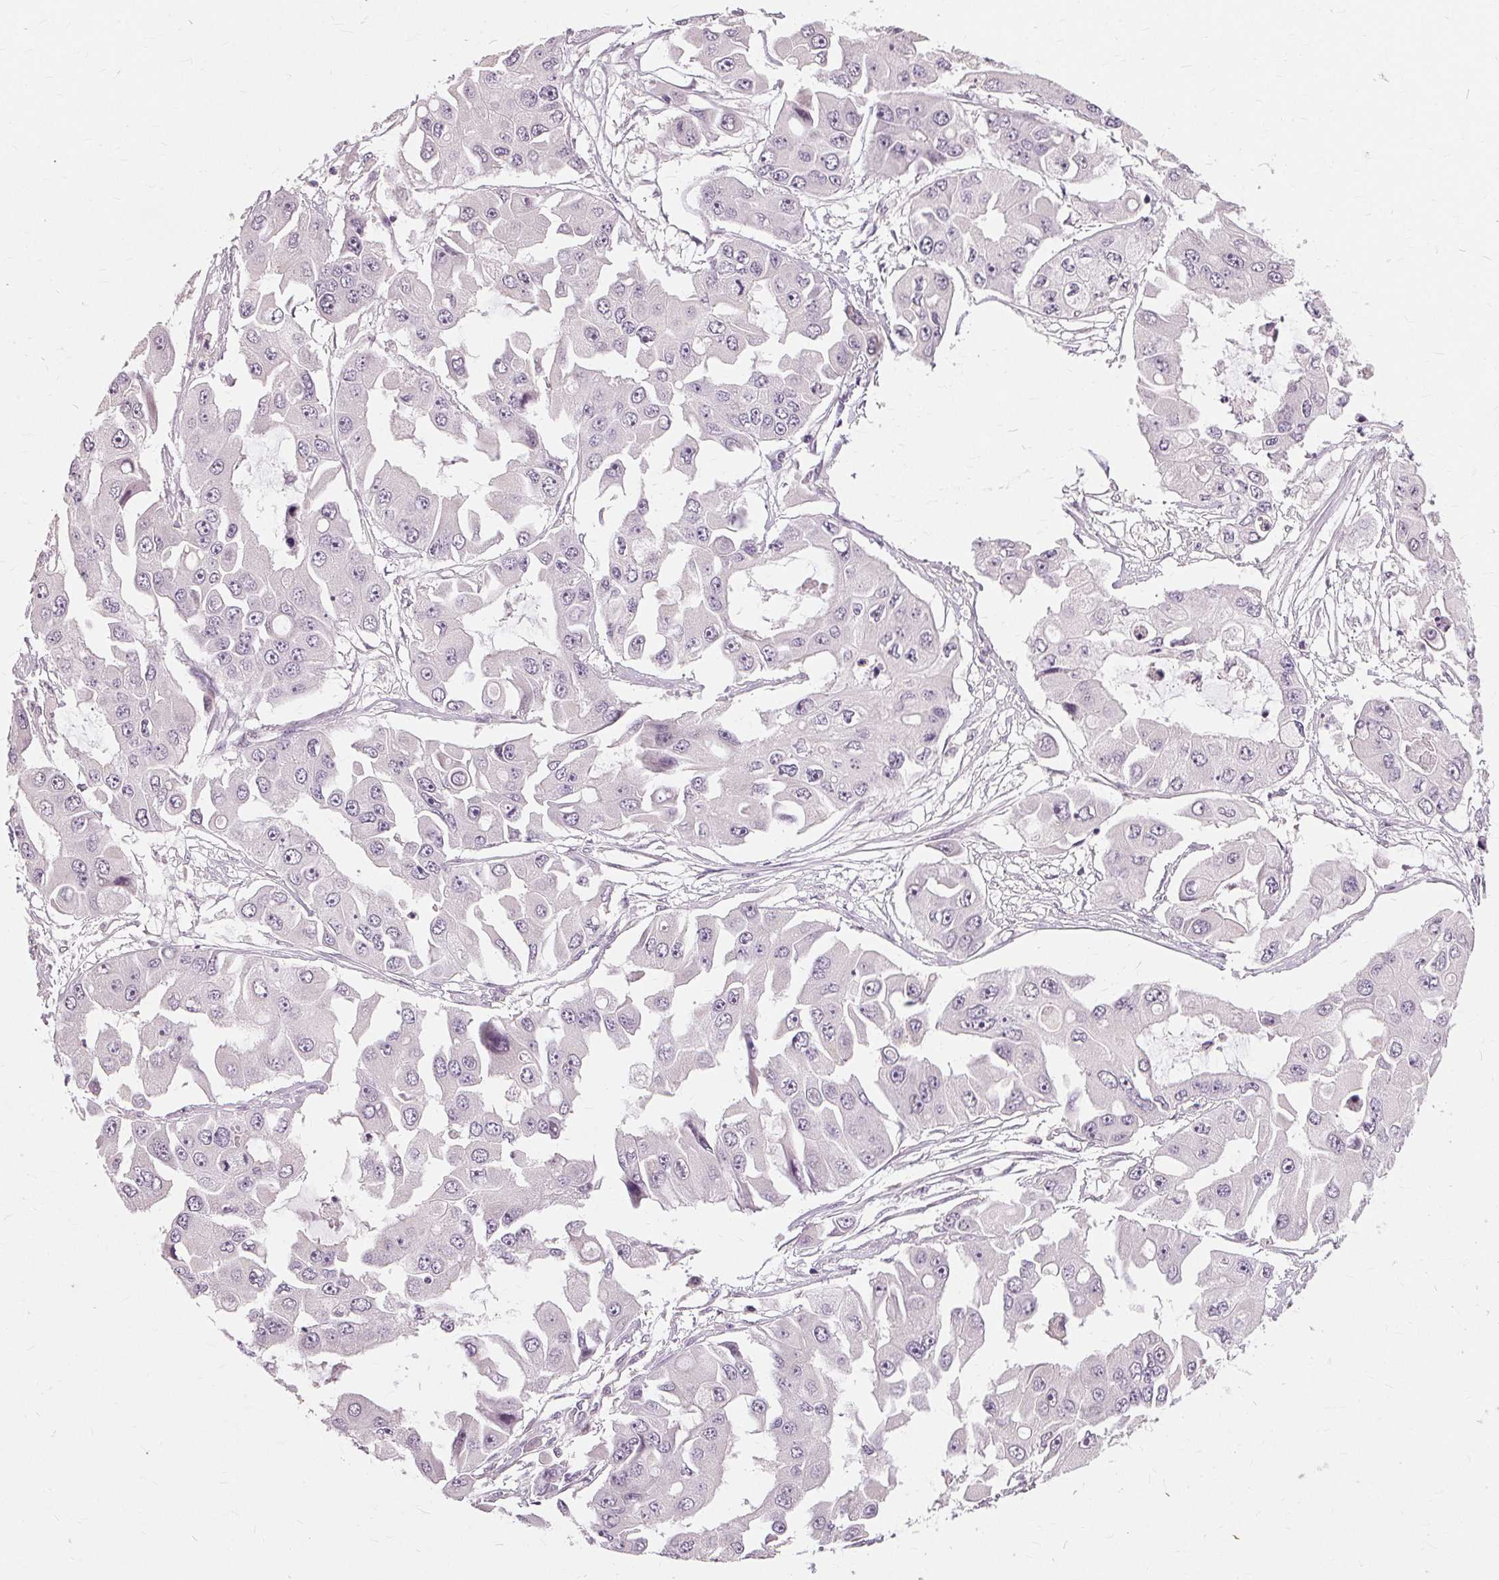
{"staining": {"intensity": "negative", "quantity": "none", "location": "none"}, "tissue": "ovarian cancer", "cell_type": "Tumor cells", "image_type": "cancer", "snomed": [{"axis": "morphology", "description": "Cystadenocarcinoma, serous, NOS"}, {"axis": "topography", "description": "Ovary"}], "caption": "This is an IHC micrograph of human serous cystadenocarcinoma (ovarian). There is no expression in tumor cells.", "gene": "SIGLEC6", "patient": {"sex": "female", "age": 56}}